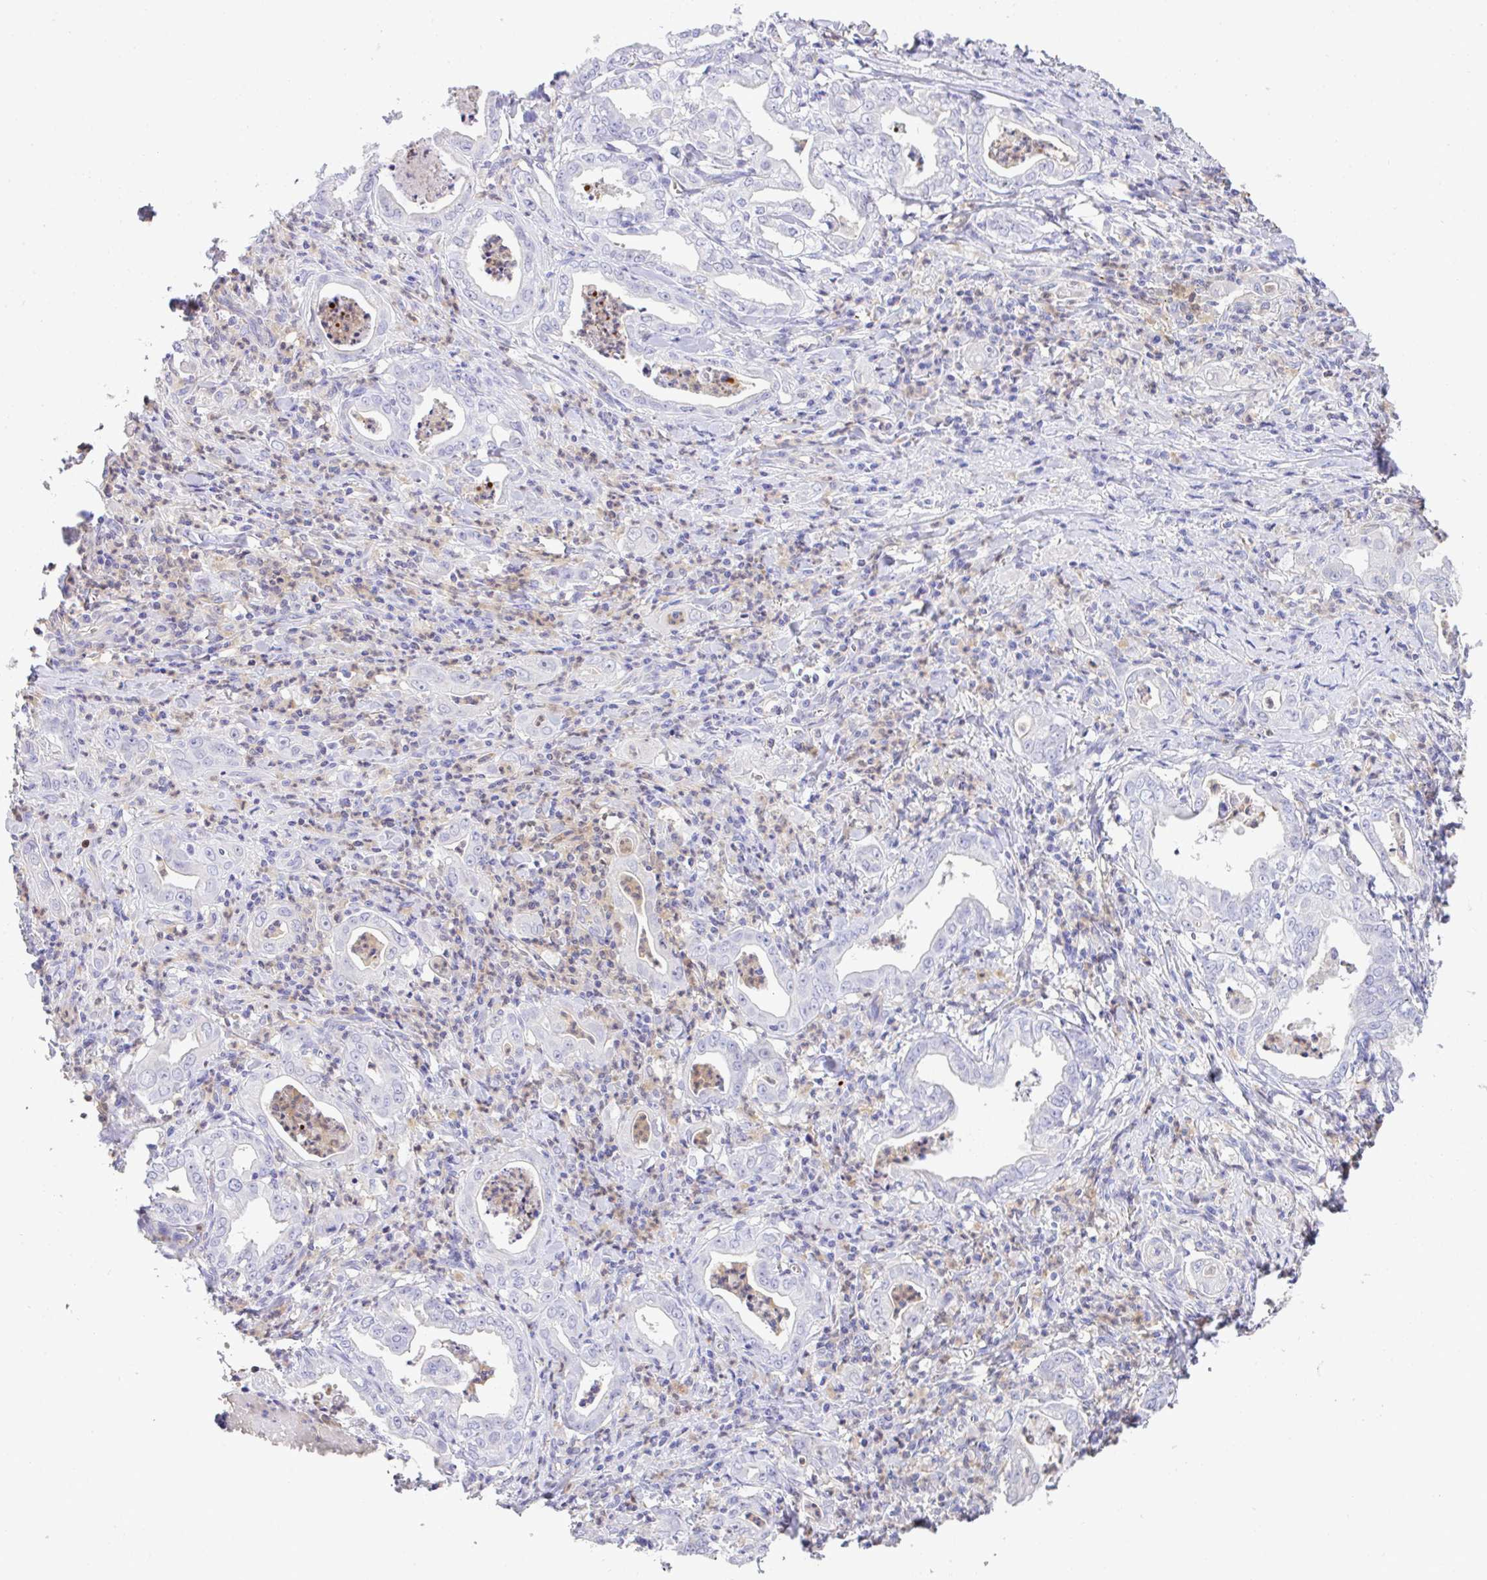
{"staining": {"intensity": "negative", "quantity": "none", "location": "none"}, "tissue": "stomach cancer", "cell_type": "Tumor cells", "image_type": "cancer", "snomed": [{"axis": "morphology", "description": "Adenocarcinoma, NOS"}, {"axis": "topography", "description": "Stomach, upper"}], "caption": "Immunohistochemistry histopathology image of stomach cancer stained for a protein (brown), which reveals no positivity in tumor cells.", "gene": "TNFAIP8", "patient": {"sex": "female", "age": 79}}